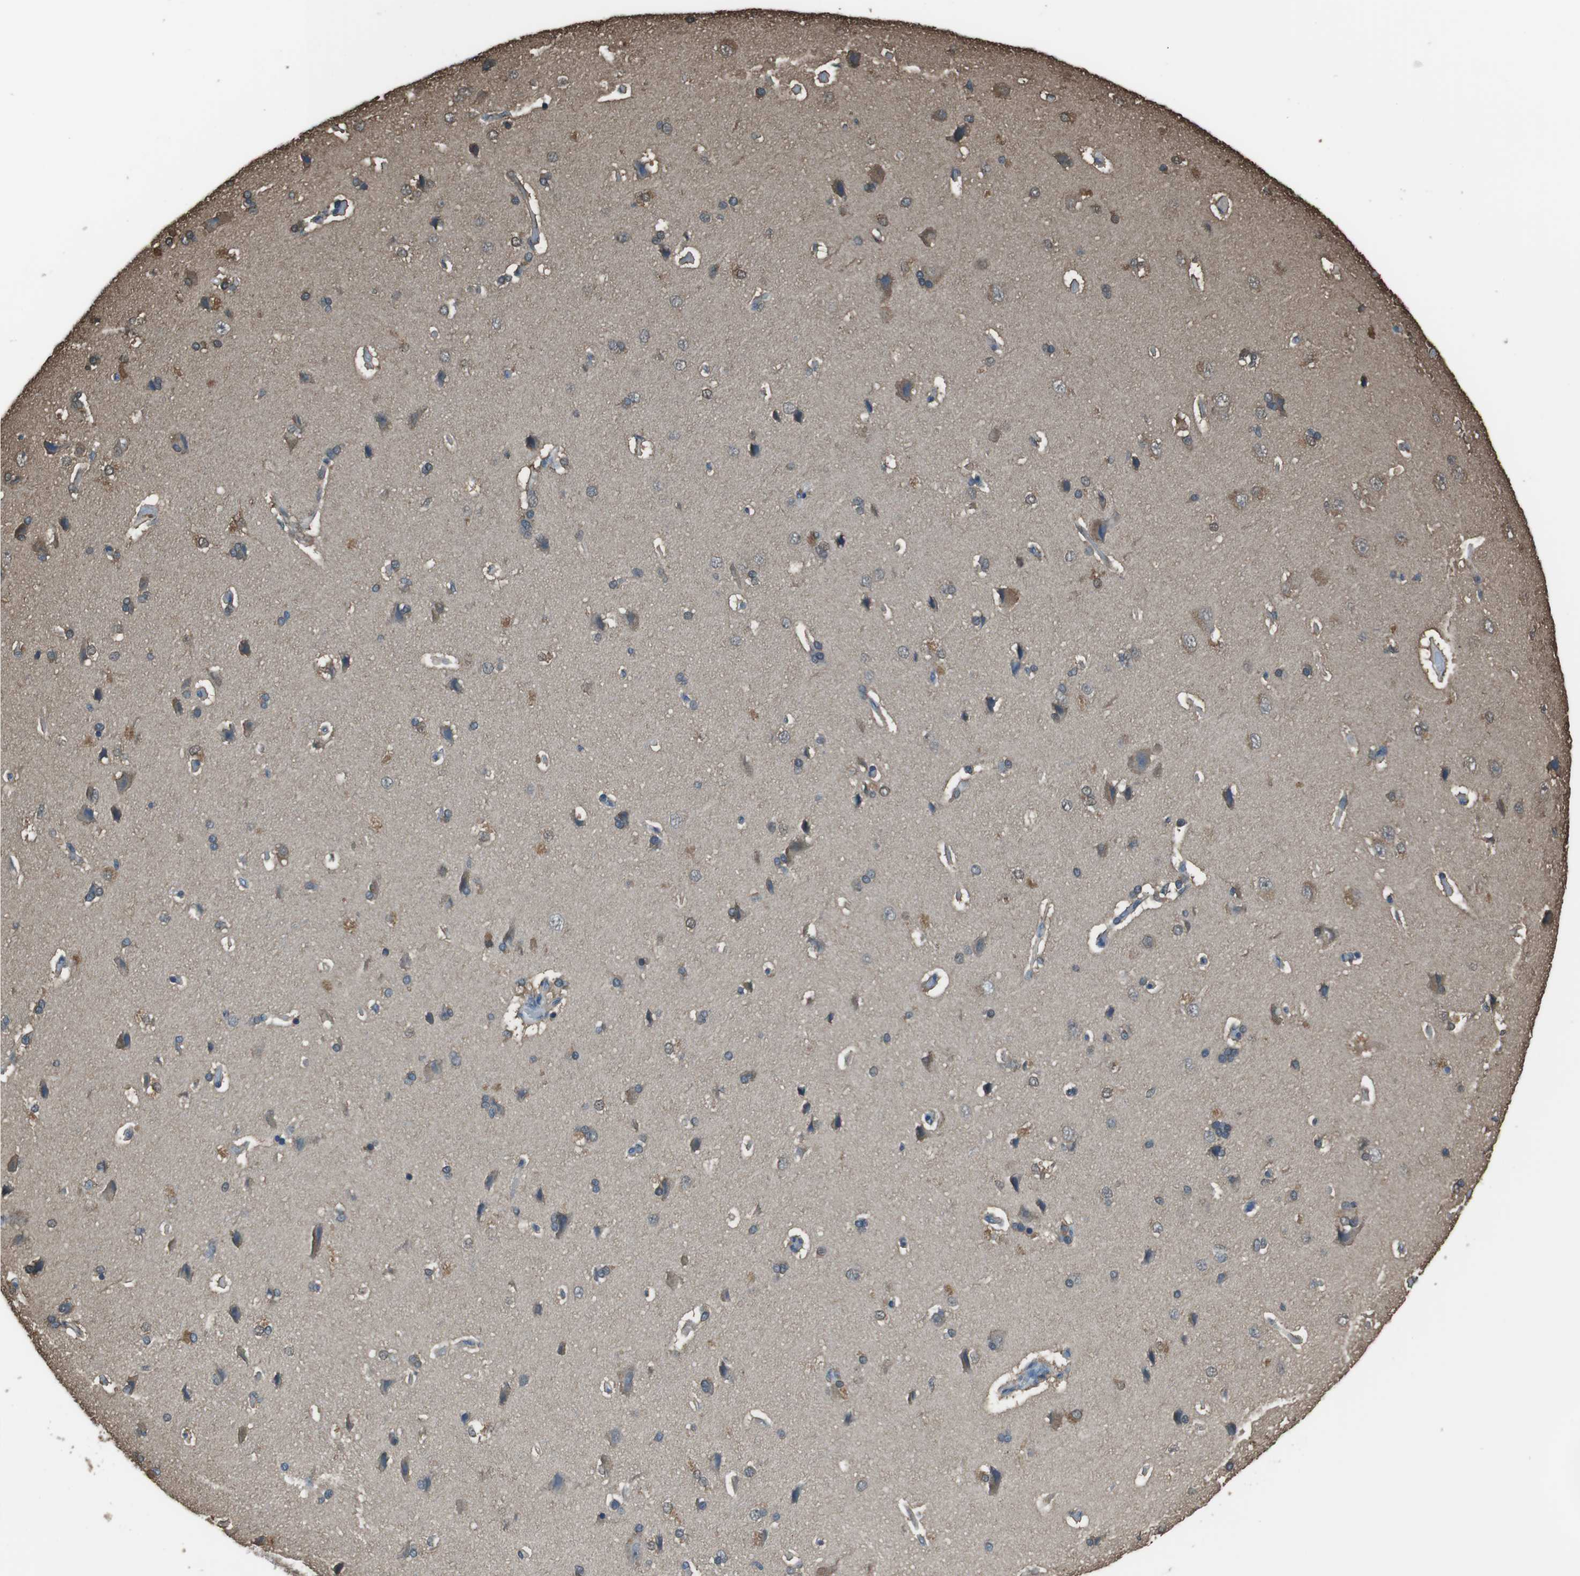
{"staining": {"intensity": "weak", "quantity": "<25%", "location": "cytoplasmic/membranous"}, "tissue": "cerebral cortex", "cell_type": "Endothelial cells", "image_type": "normal", "snomed": [{"axis": "morphology", "description": "Normal tissue, NOS"}, {"axis": "topography", "description": "Cerebral cortex"}], "caption": "Endothelial cells show no significant protein positivity in benign cerebral cortex. The staining was performed using DAB (3,3'-diaminobenzidine) to visualize the protein expression in brown, while the nuclei were stained in blue with hematoxylin (Magnification: 20x).", "gene": "TWSG1", "patient": {"sex": "male", "age": 62}}